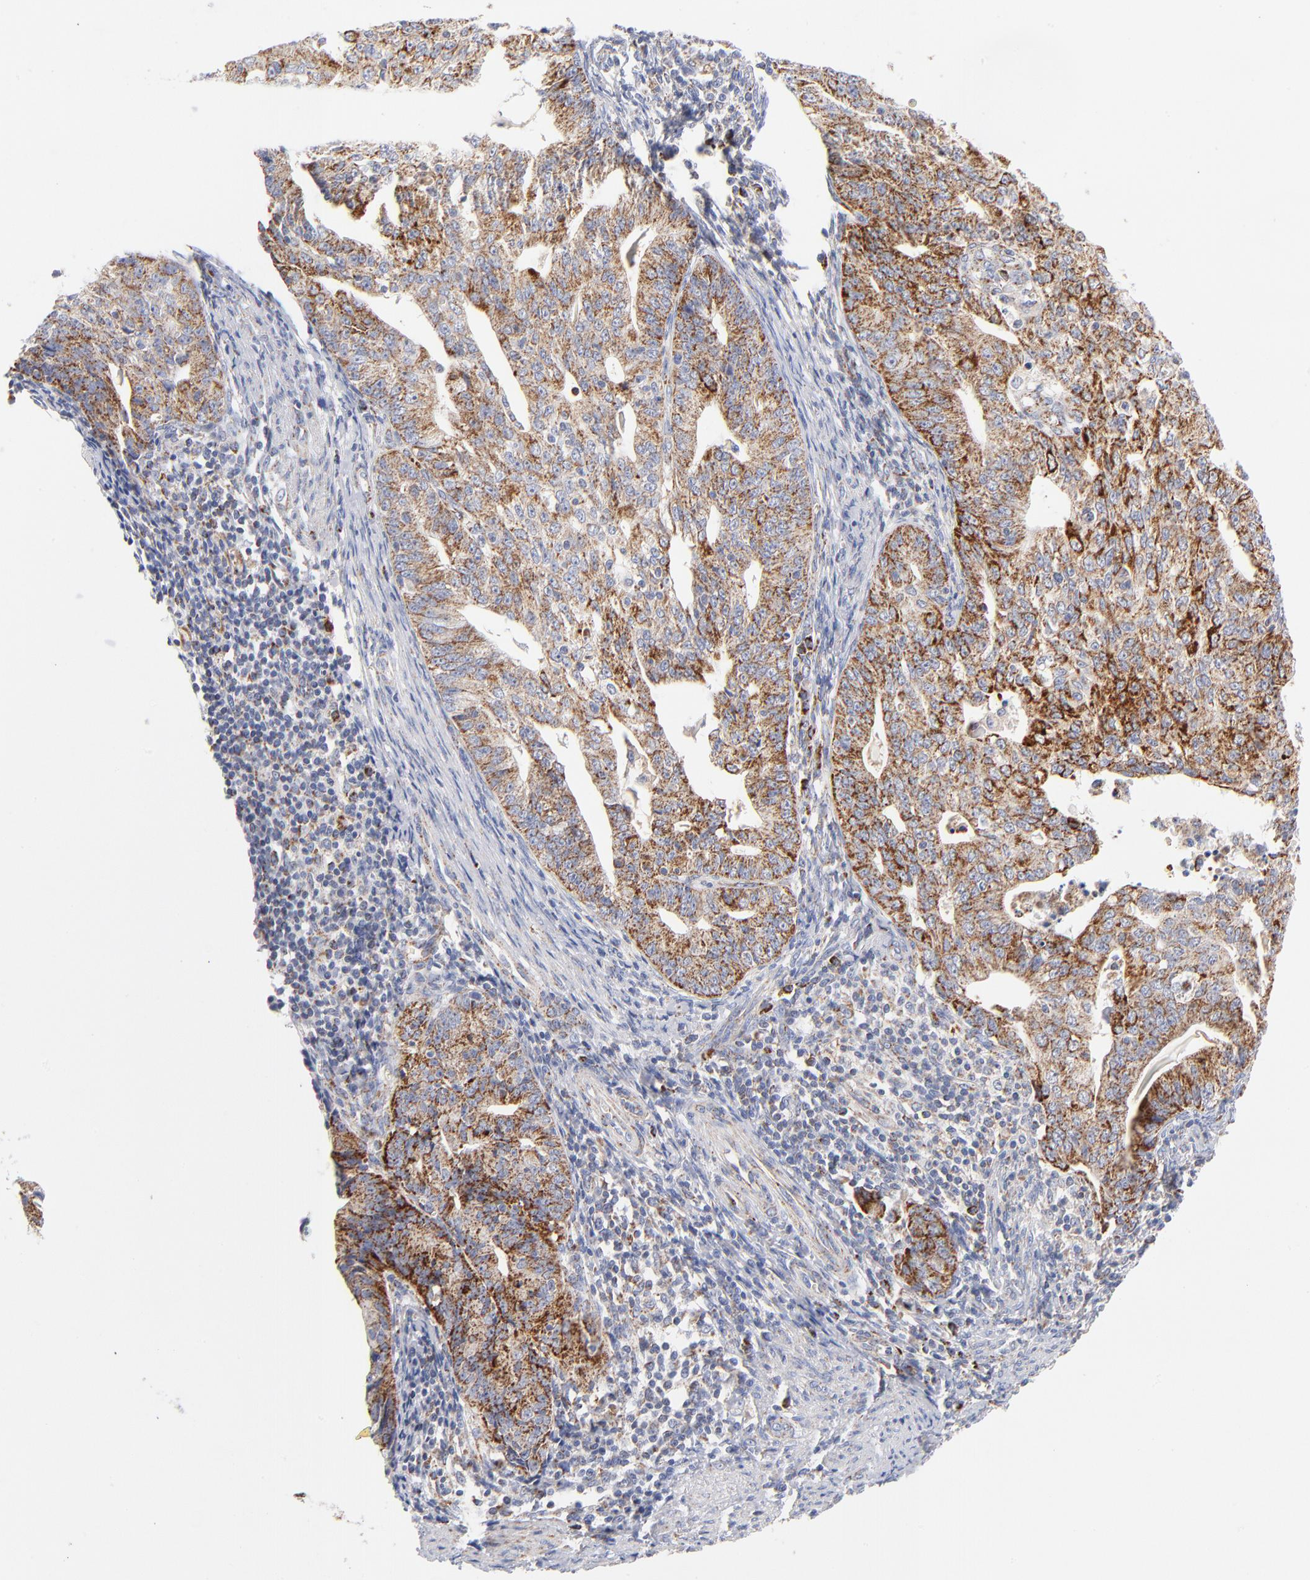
{"staining": {"intensity": "moderate", "quantity": ">75%", "location": "cytoplasmic/membranous"}, "tissue": "endometrial cancer", "cell_type": "Tumor cells", "image_type": "cancer", "snomed": [{"axis": "morphology", "description": "Adenocarcinoma, NOS"}, {"axis": "topography", "description": "Endometrium"}], "caption": "IHC image of neoplastic tissue: human endometrial adenocarcinoma stained using immunohistochemistry reveals medium levels of moderate protein expression localized specifically in the cytoplasmic/membranous of tumor cells, appearing as a cytoplasmic/membranous brown color.", "gene": "DLAT", "patient": {"sex": "female", "age": 56}}